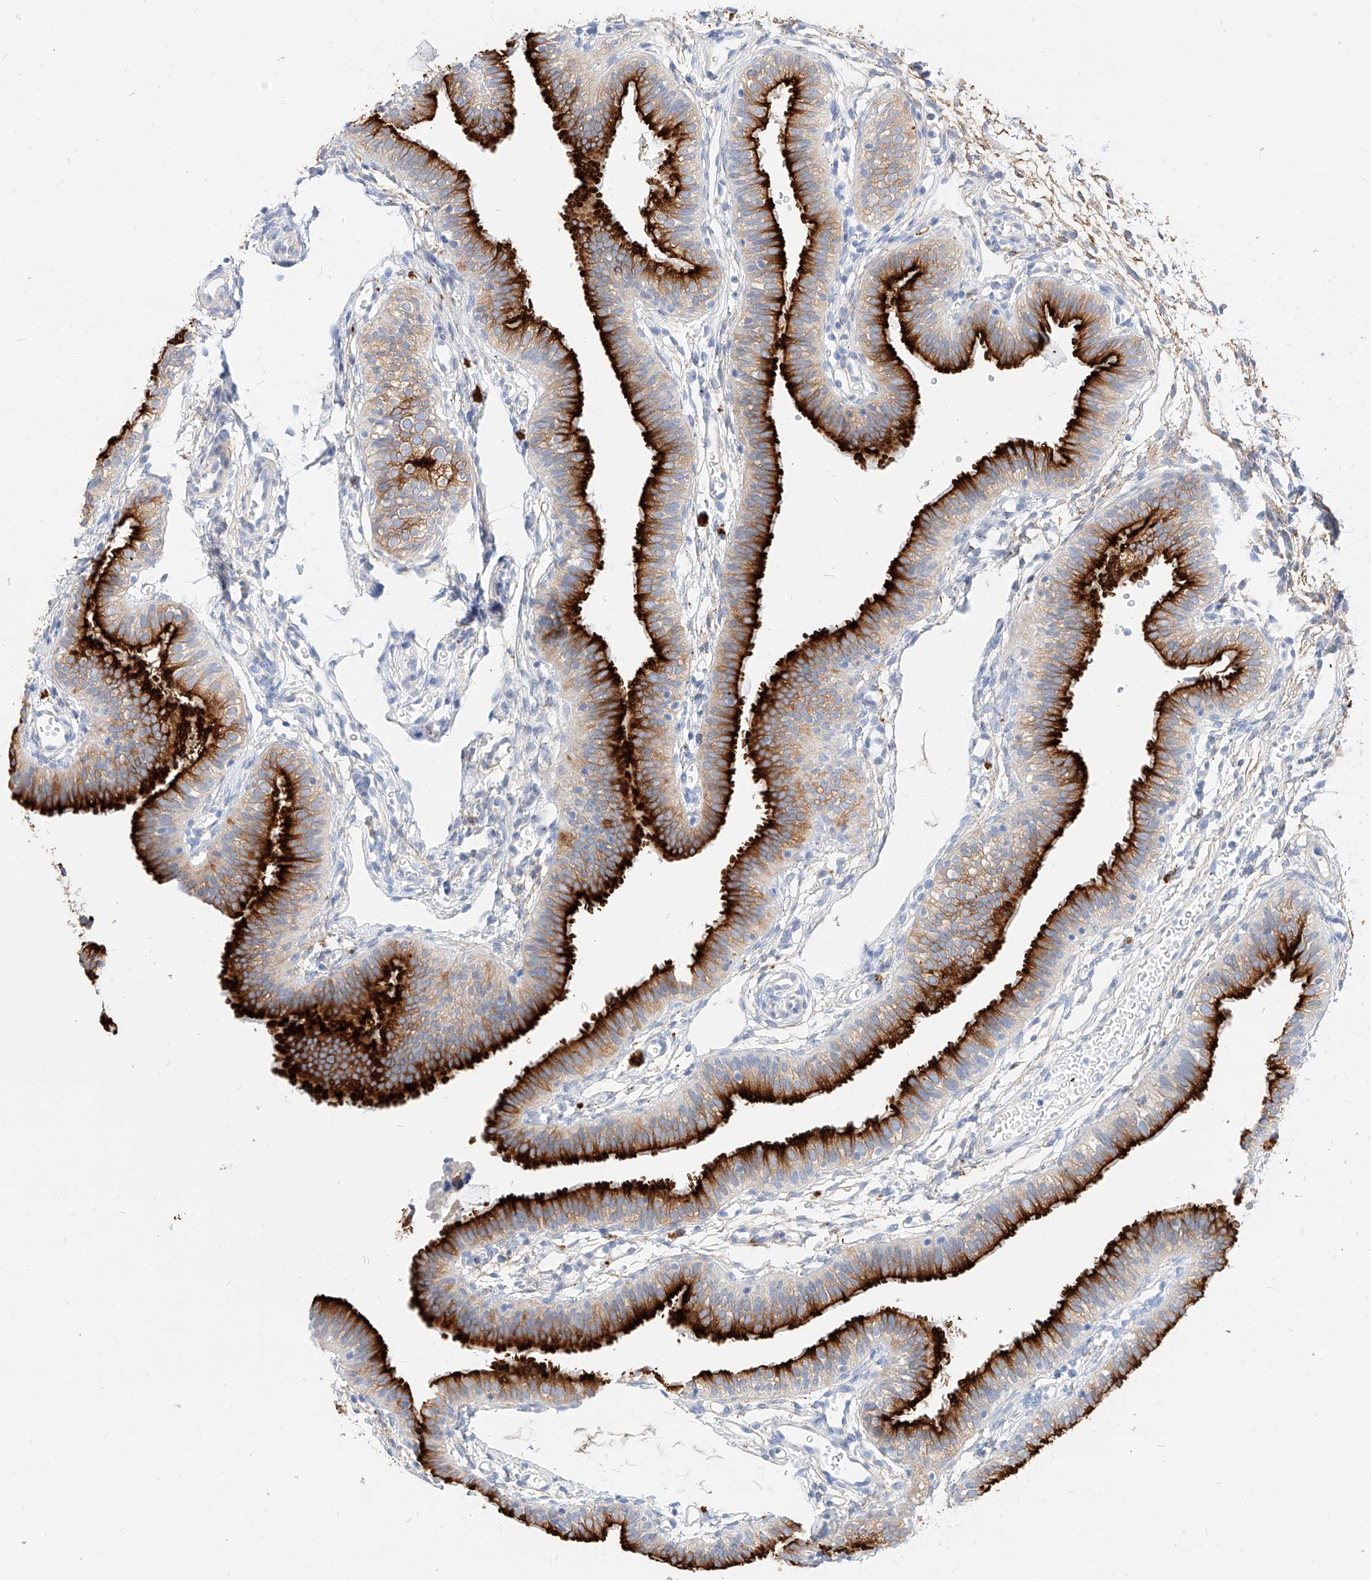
{"staining": {"intensity": "strong", "quantity": ">75%", "location": "cytoplasmic/membranous"}, "tissue": "fallopian tube", "cell_type": "Glandular cells", "image_type": "normal", "snomed": [{"axis": "morphology", "description": "Normal tissue, NOS"}, {"axis": "topography", "description": "Fallopian tube"}], "caption": "DAB (3,3'-diaminobenzidine) immunohistochemical staining of unremarkable fallopian tube shows strong cytoplasmic/membranous protein positivity in approximately >75% of glandular cells.", "gene": "MAP7", "patient": {"sex": "female", "age": 35}}